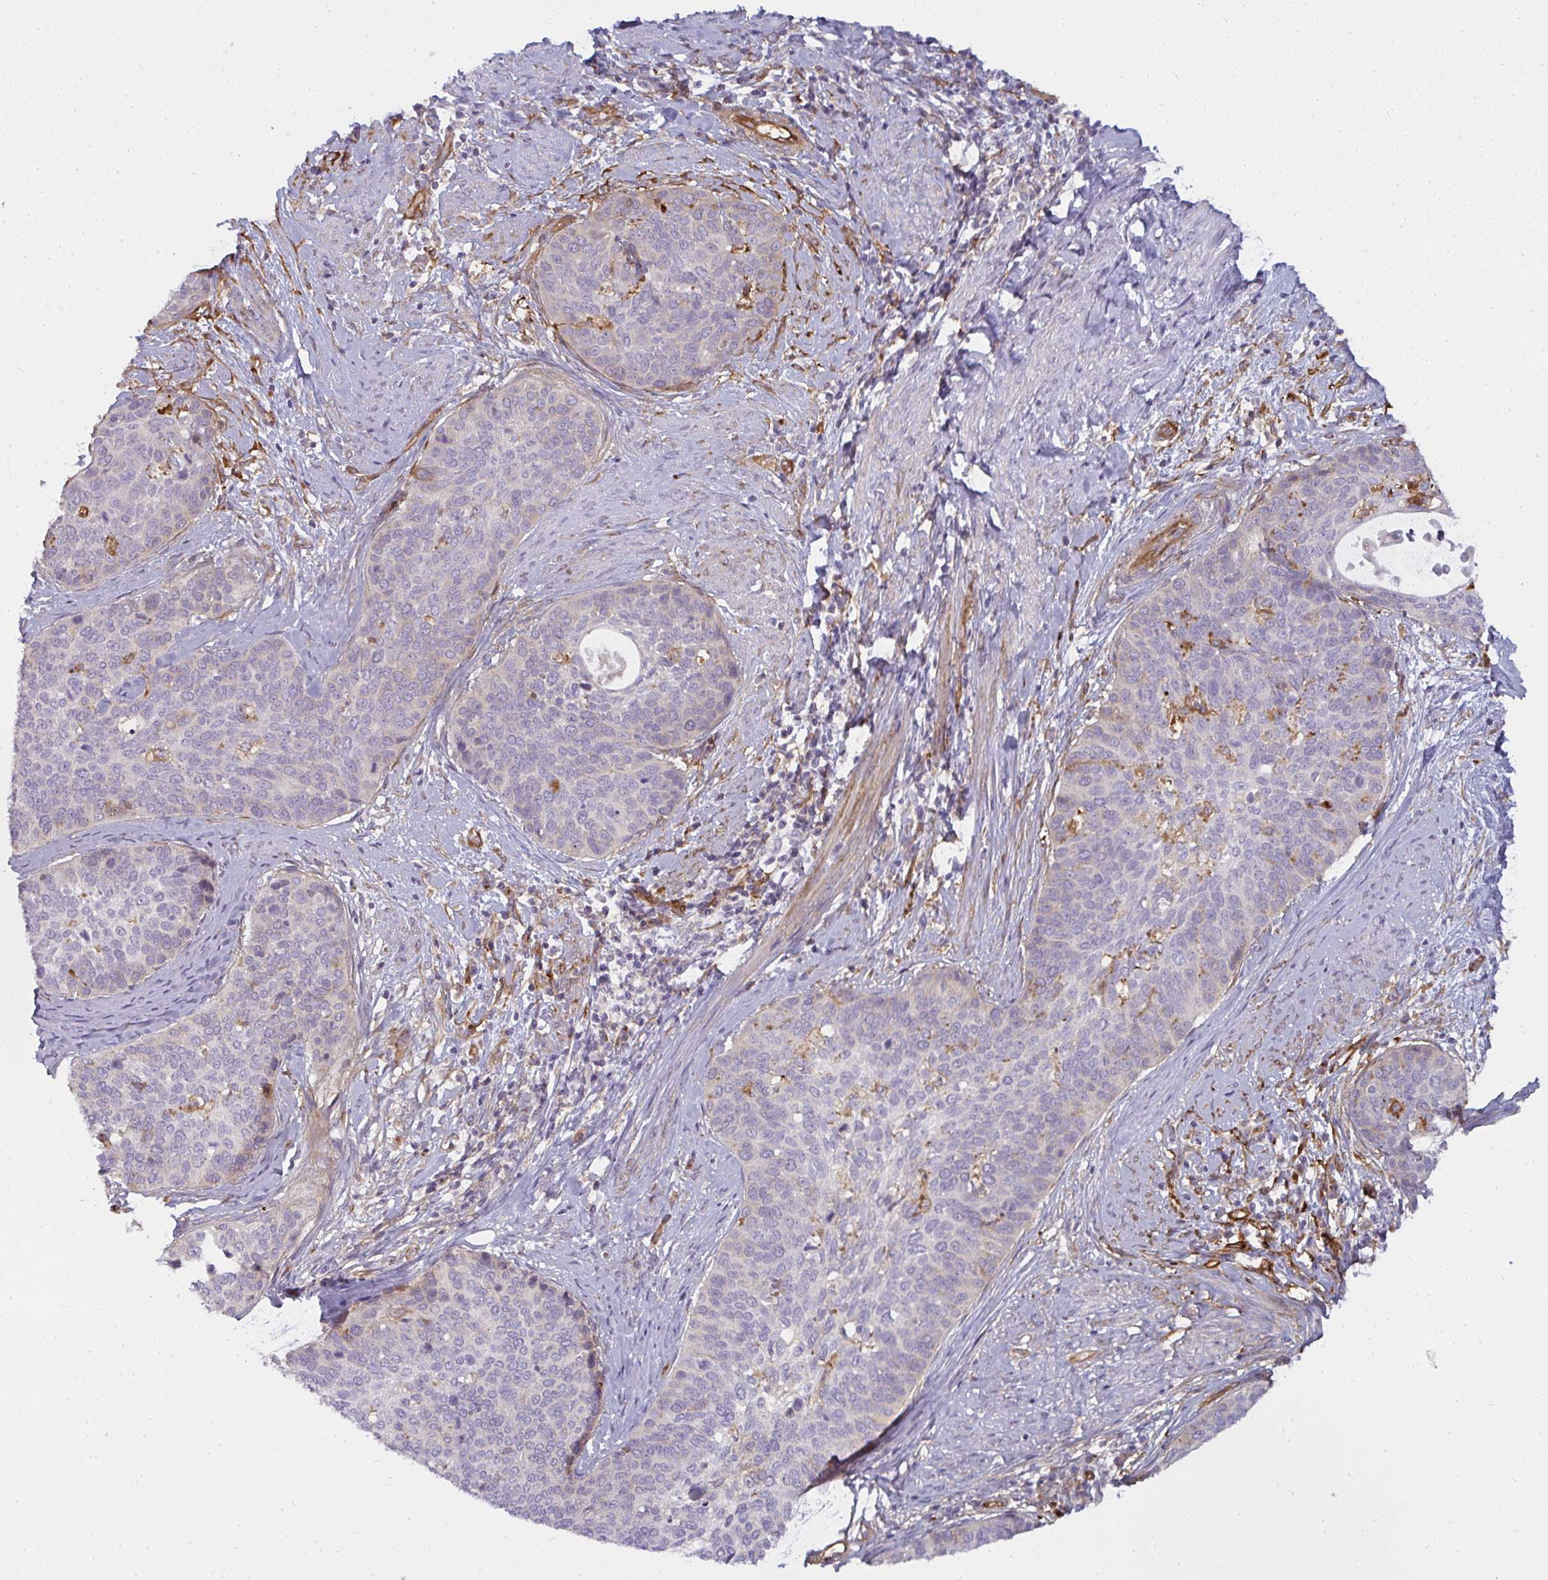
{"staining": {"intensity": "negative", "quantity": "none", "location": "none"}, "tissue": "cervical cancer", "cell_type": "Tumor cells", "image_type": "cancer", "snomed": [{"axis": "morphology", "description": "Squamous cell carcinoma, NOS"}, {"axis": "topography", "description": "Cervix"}], "caption": "Squamous cell carcinoma (cervical) stained for a protein using immunohistochemistry (IHC) exhibits no expression tumor cells.", "gene": "IFIT3", "patient": {"sex": "female", "age": 69}}